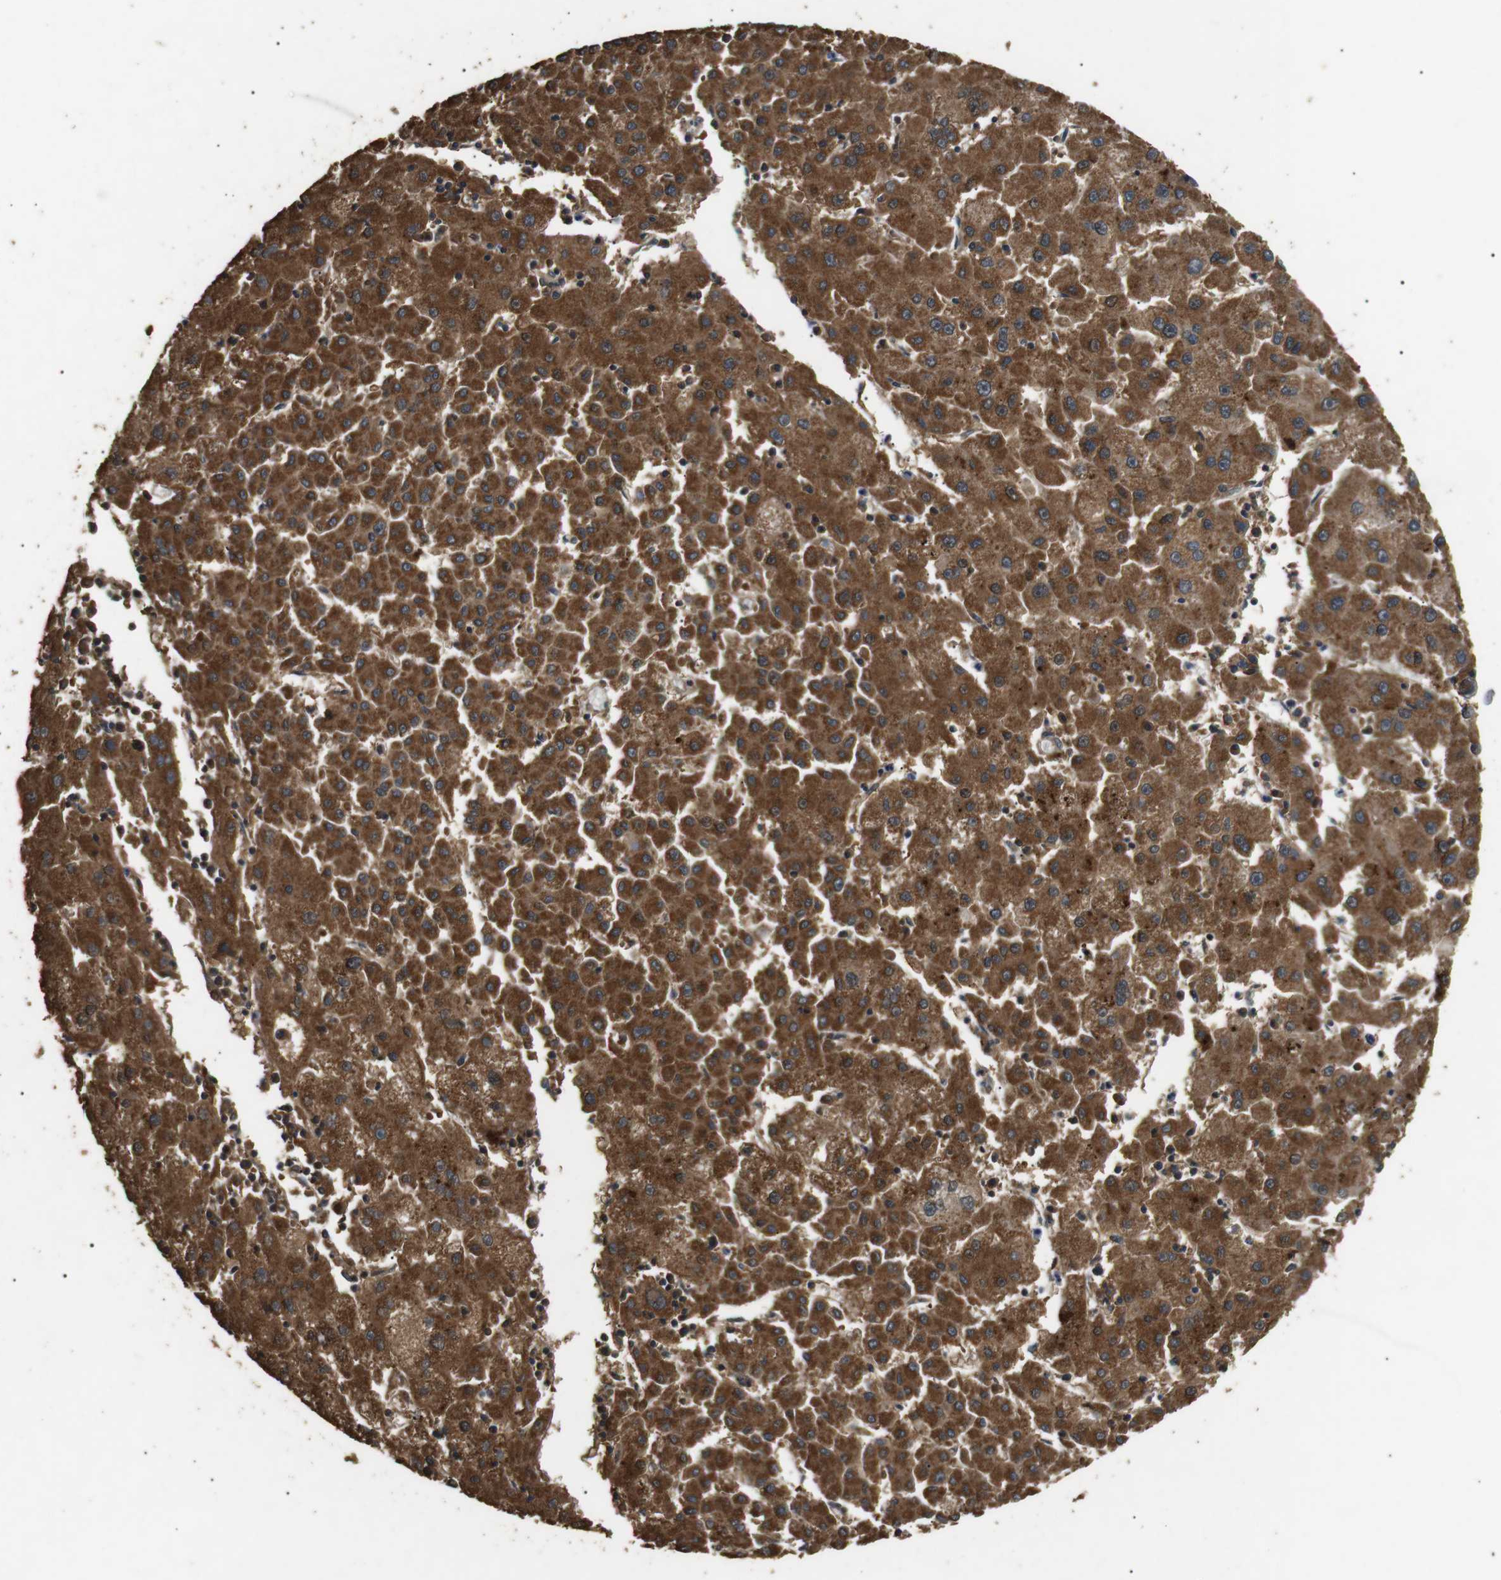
{"staining": {"intensity": "strong", "quantity": ">75%", "location": "cytoplasmic/membranous"}, "tissue": "liver cancer", "cell_type": "Tumor cells", "image_type": "cancer", "snomed": [{"axis": "morphology", "description": "Carcinoma, Hepatocellular, NOS"}, {"axis": "topography", "description": "Liver"}], "caption": "Protein expression analysis of human liver cancer (hepatocellular carcinoma) reveals strong cytoplasmic/membranous expression in about >75% of tumor cells.", "gene": "TBC1D15", "patient": {"sex": "male", "age": 72}}